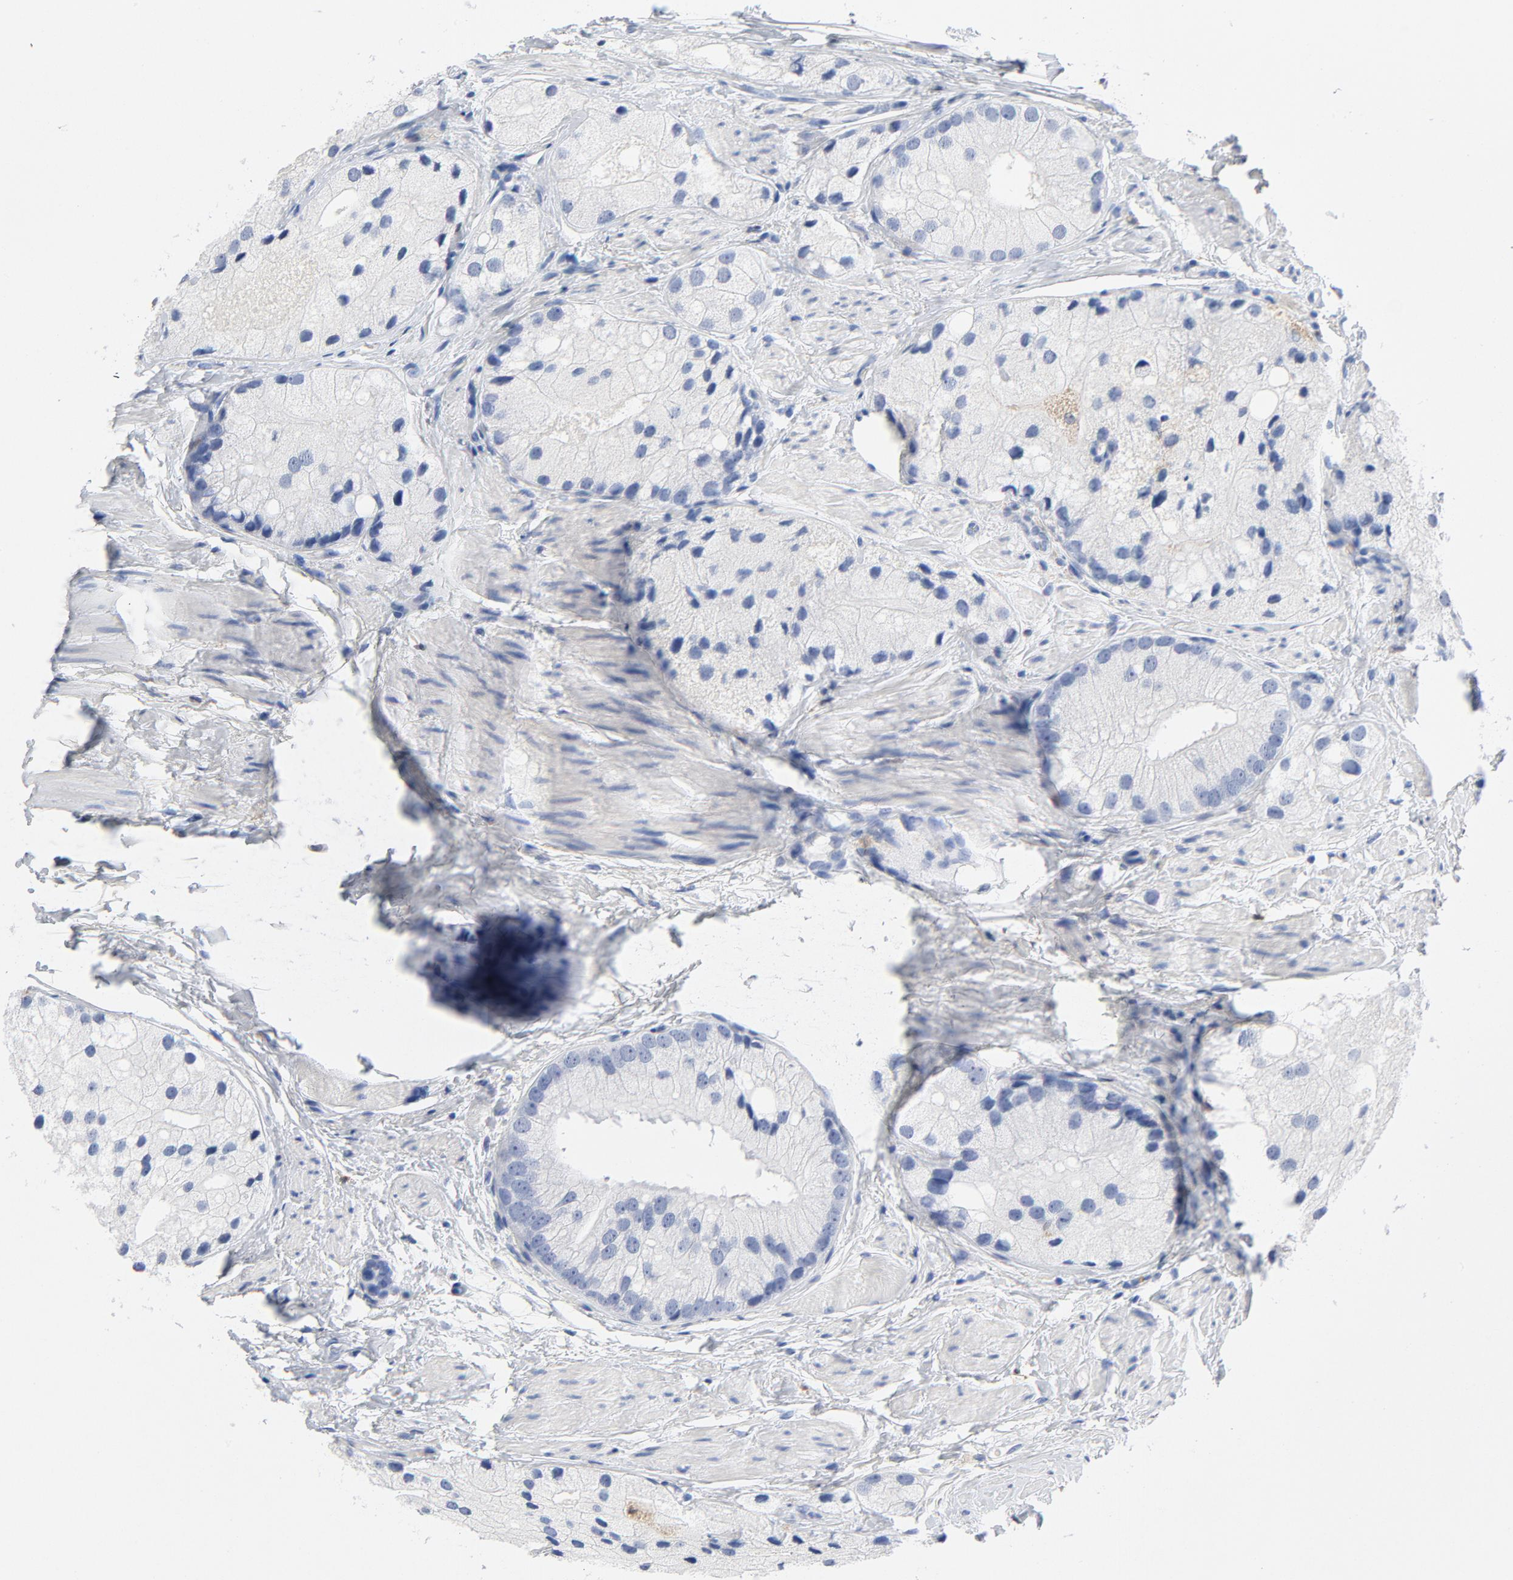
{"staining": {"intensity": "negative", "quantity": "none", "location": "none"}, "tissue": "prostate cancer", "cell_type": "Tumor cells", "image_type": "cancer", "snomed": [{"axis": "morphology", "description": "Adenocarcinoma, Low grade"}, {"axis": "topography", "description": "Prostate"}], "caption": "A micrograph of prostate adenocarcinoma (low-grade) stained for a protein demonstrates no brown staining in tumor cells.", "gene": "NCF1", "patient": {"sex": "male", "age": 69}}